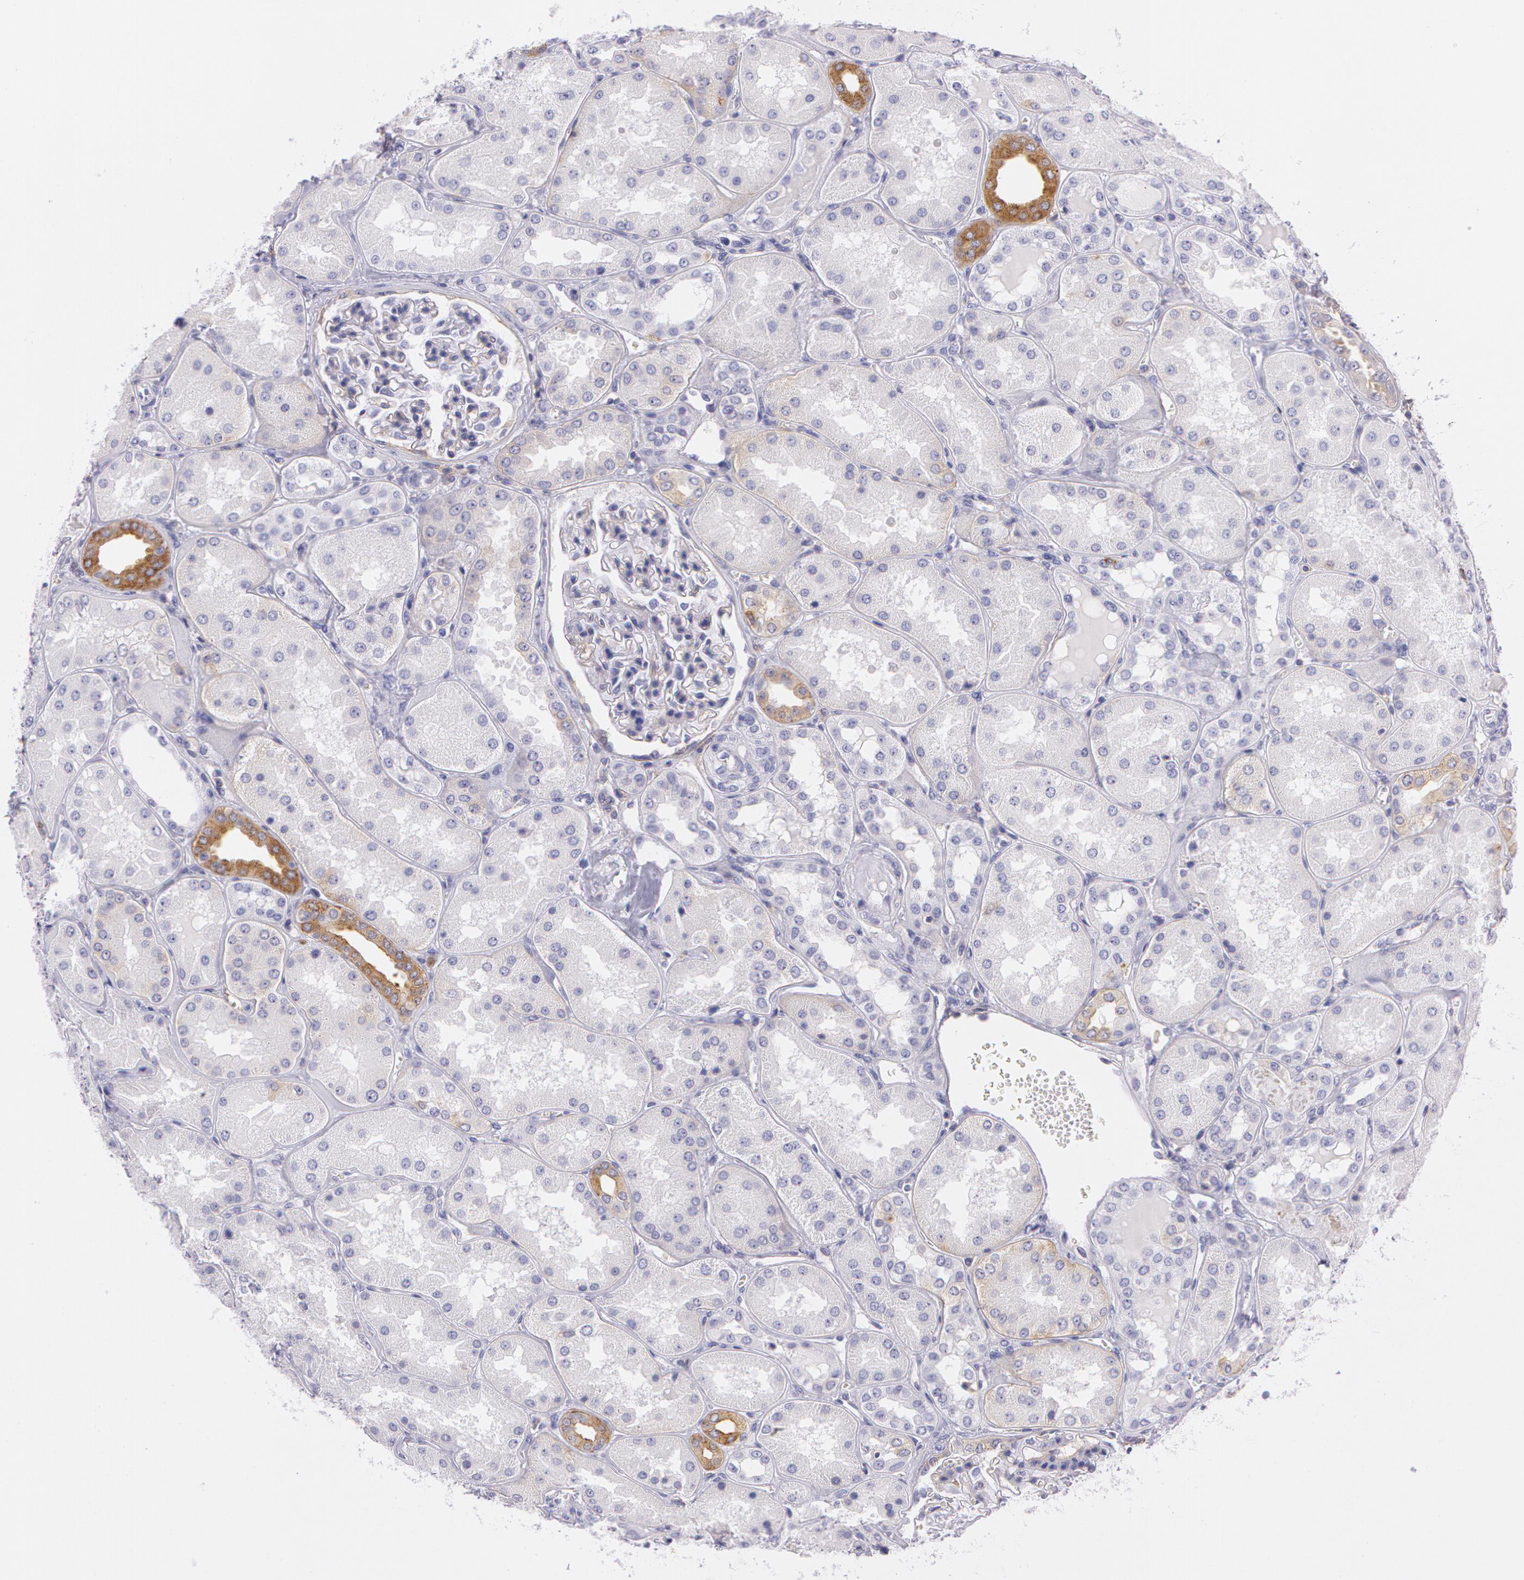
{"staining": {"intensity": "weak", "quantity": "<25%", "location": "cytoplasmic/membranous"}, "tissue": "kidney", "cell_type": "Cells in glomeruli", "image_type": "normal", "snomed": [{"axis": "morphology", "description": "Normal tissue, NOS"}, {"axis": "topography", "description": "Kidney"}], "caption": "Image shows no significant protein expression in cells in glomeruli of benign kidney. (DAB (3,3'-diaminobenzidine) immunohistochemistry (IHC), high magnification).", "gene": "LY75", "patient": {"sex": "female", "age": 56}}